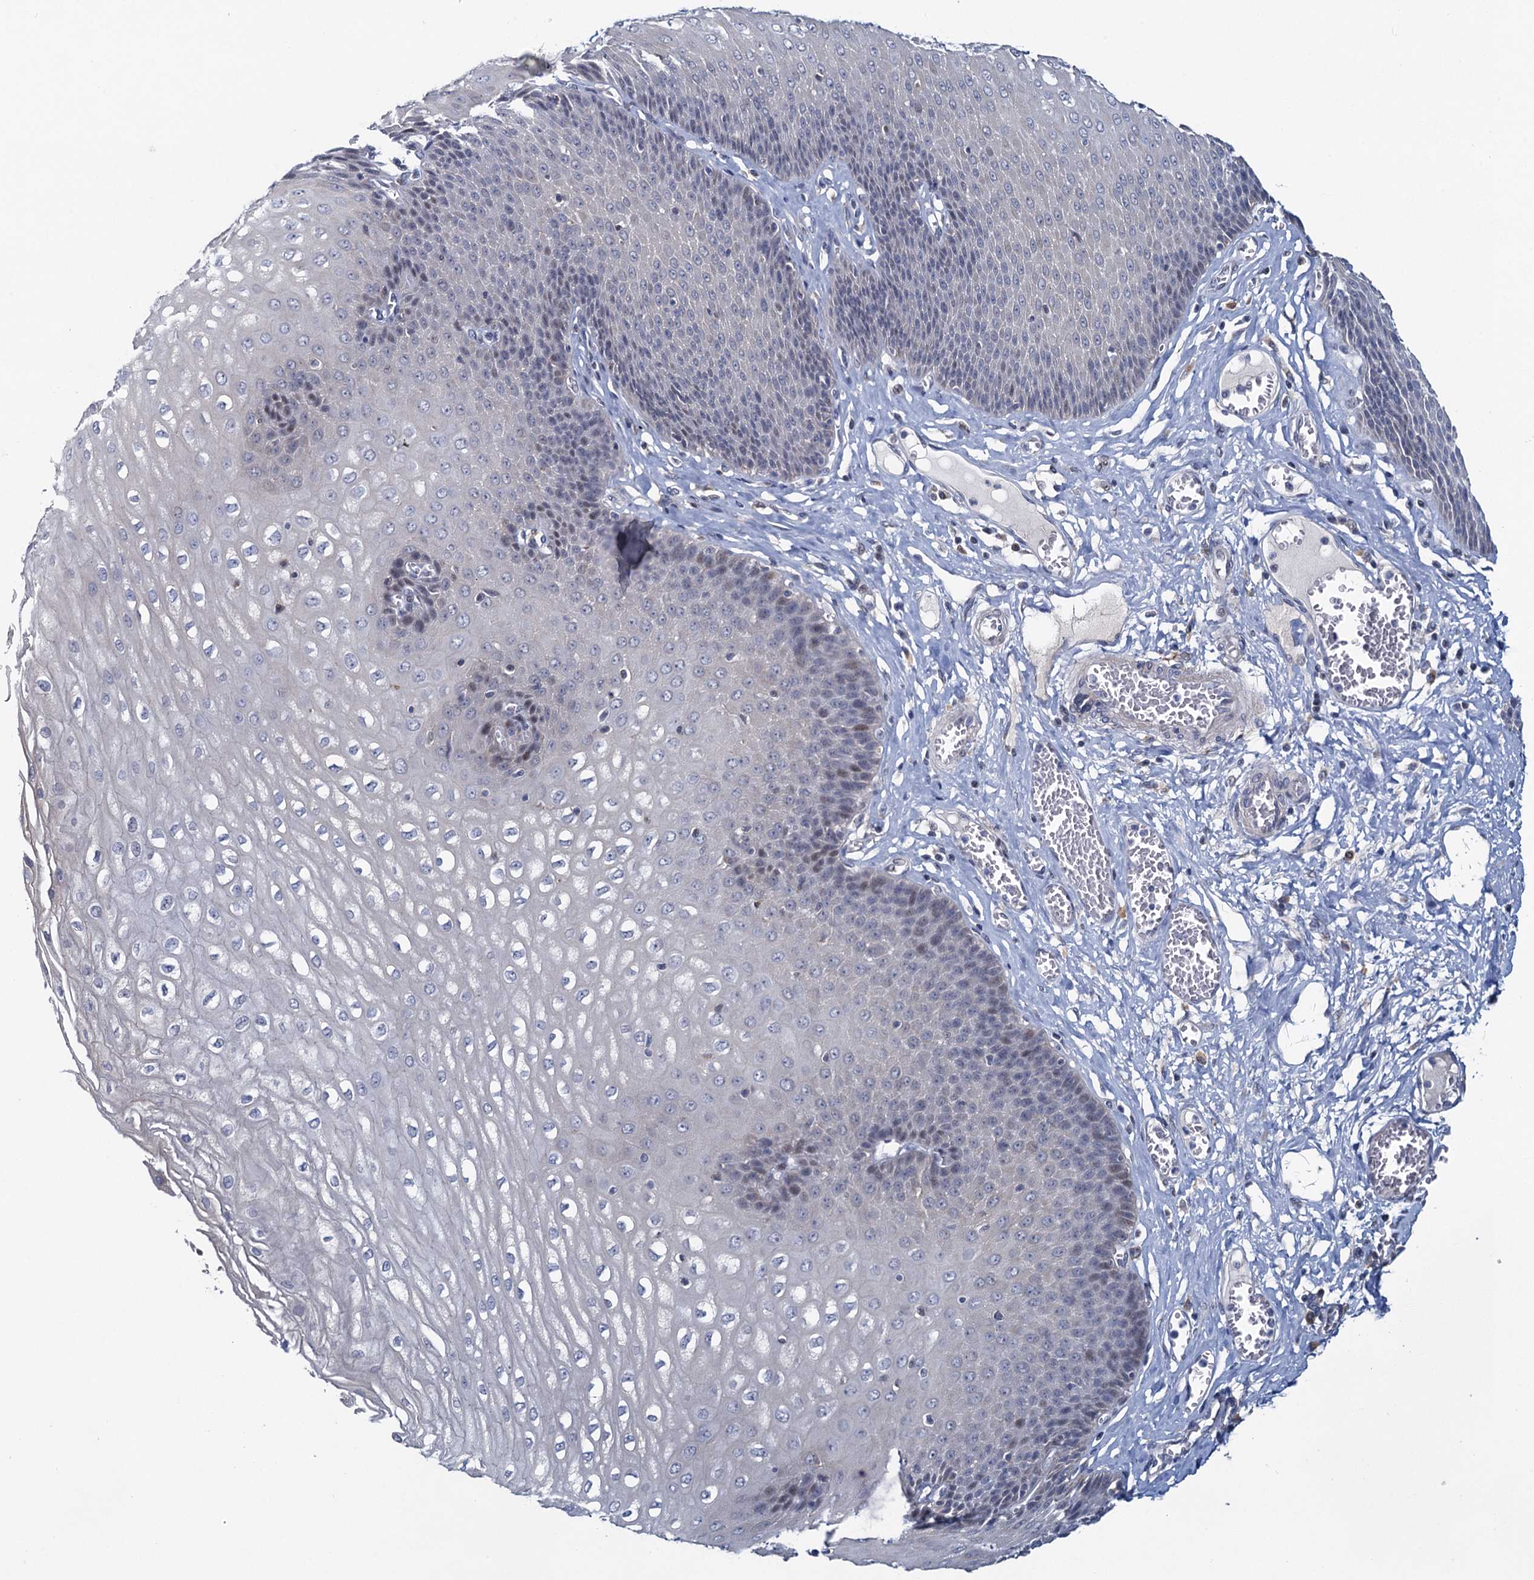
{"staining": {"intensity": "weak", "quantity": "<25%", "location": "nuclear"}, "tissue": "esophagus", "cell_type": "Squamous epithelial cells", "image_type": "normal", "snomed": [{"axis": "morphology", "description": "Normal tissue, NOS"}, {"axis": "topography", "description": "Esophagus"}], "caption": "A high-resolution micrograph shows immunohistochemistry (IHC) staining of benign esophagus, which exhibits no significant staining in squamous epithelial cells.", "gene": "ATOSA", "patient": {"sex": "male", "age": 60}}